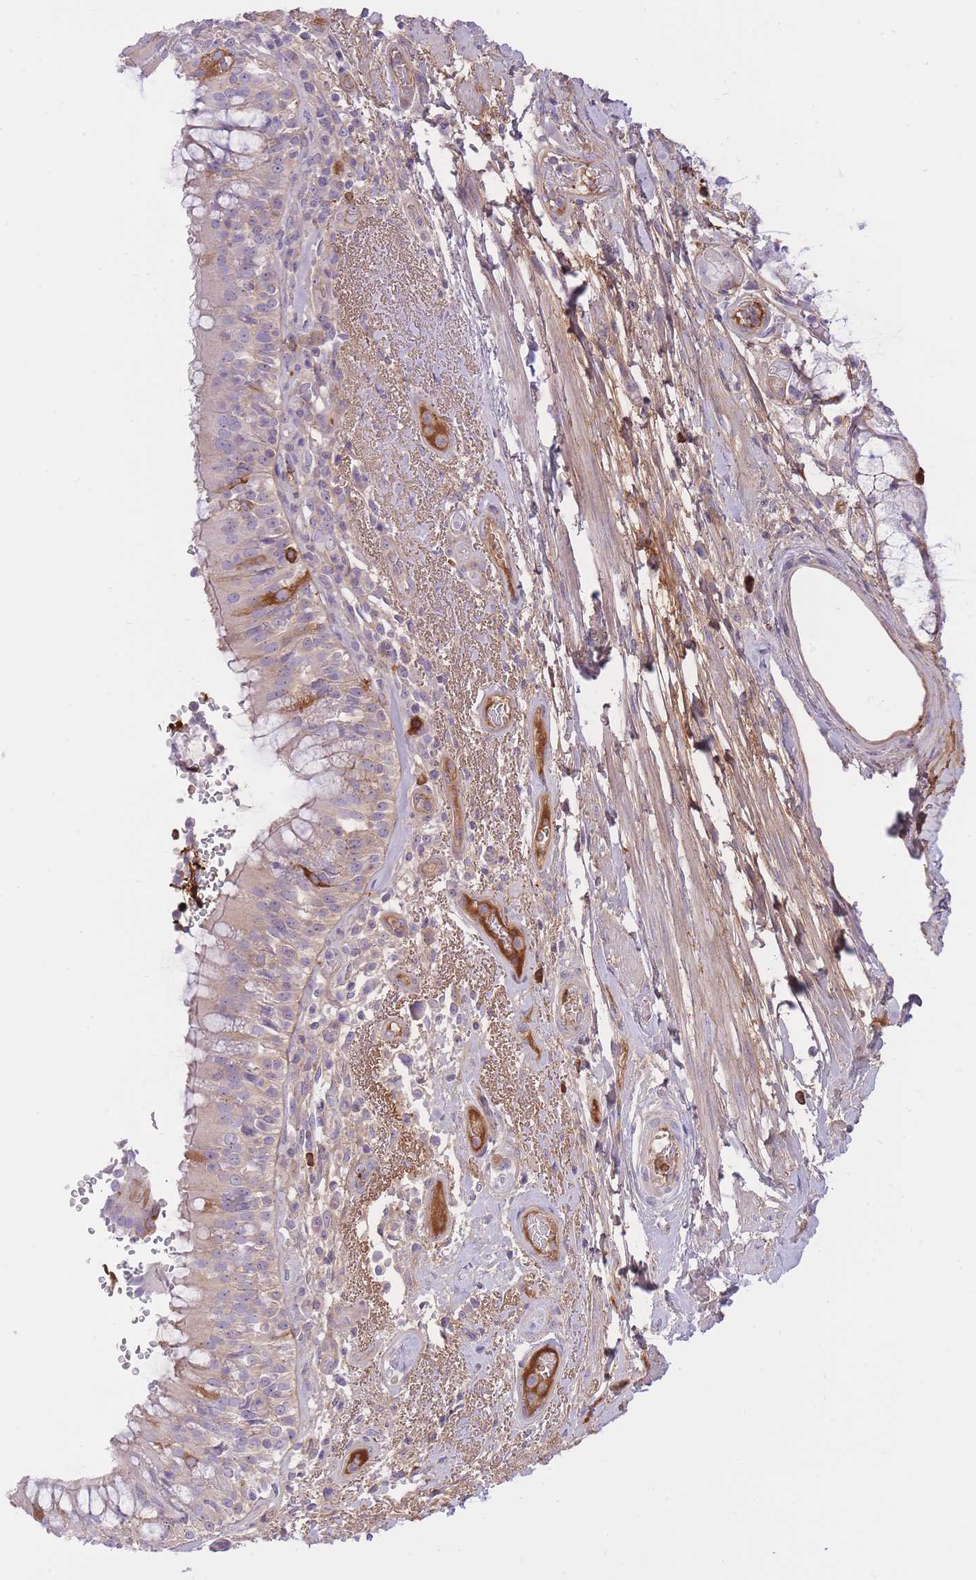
{"staining": {"intensity": "negative", "quantity": "none", "location": "none"}, "tissue": "bronchus", "cell_type": "Respiratory epithelial cells", "image_type": "normal", "snomed": [{"axis": "morphology", "description": "Normal tissue, NOS"}, {"axis": "topography", "description": "Cartilage tissue"}, {"axis": "topography", "description": "Bronchus"}], "caption": "High magnification brightfield microscopy of benign bronchus stained with DAB (brown) and counterstained with hematoxylin (blue): respiratory epithelial cells show no significant expression. Nuclei are stained in blue.", "gene": "HRG", "patient": {"sex": "male", "age": 63}}